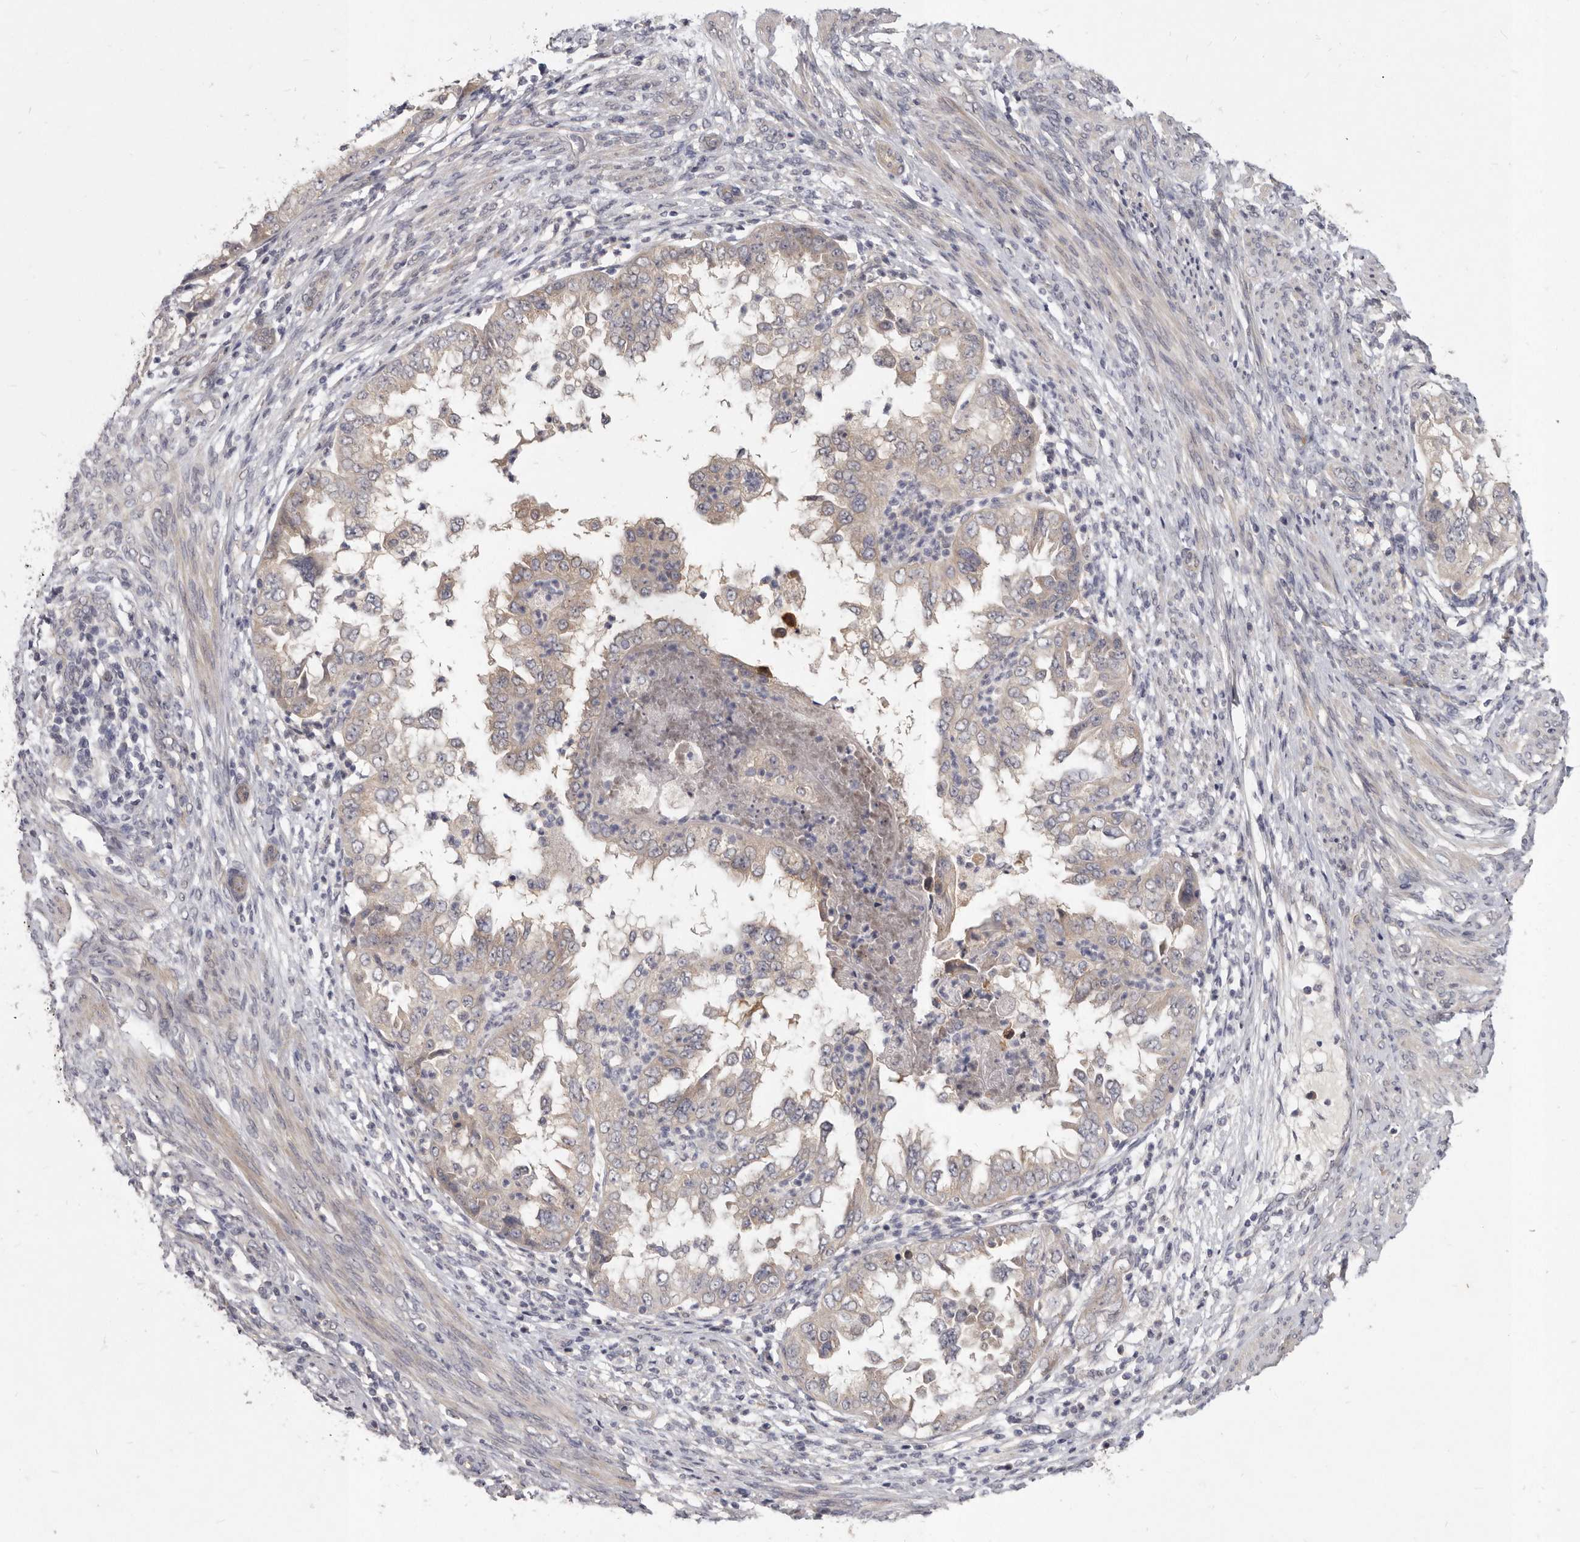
{"staining": {"intensity": "weak", "quantity": "25%-75%", "location": "cytoplasmic/membranous"}, "tissue": "endometrial cancer", "cell_type": "Tumor cells", "image_type": "cancer", "snomed": [{"axis": "morphology", "description": "Adenocarcinoma, NOS"}, {"axis": "topography", "description": "Endometrium"}], "caption": "Endometrial adenocarcinoma was stained to show a protein in brown. There is low levels of weak cytoplasmic/membranous expression in about 25%-75% of tumor cells. (DAB IHC with brightfield microscopy, high magnification).", "gene": "SLC22A1", "patient": {"sex": "female", "age": 85}}